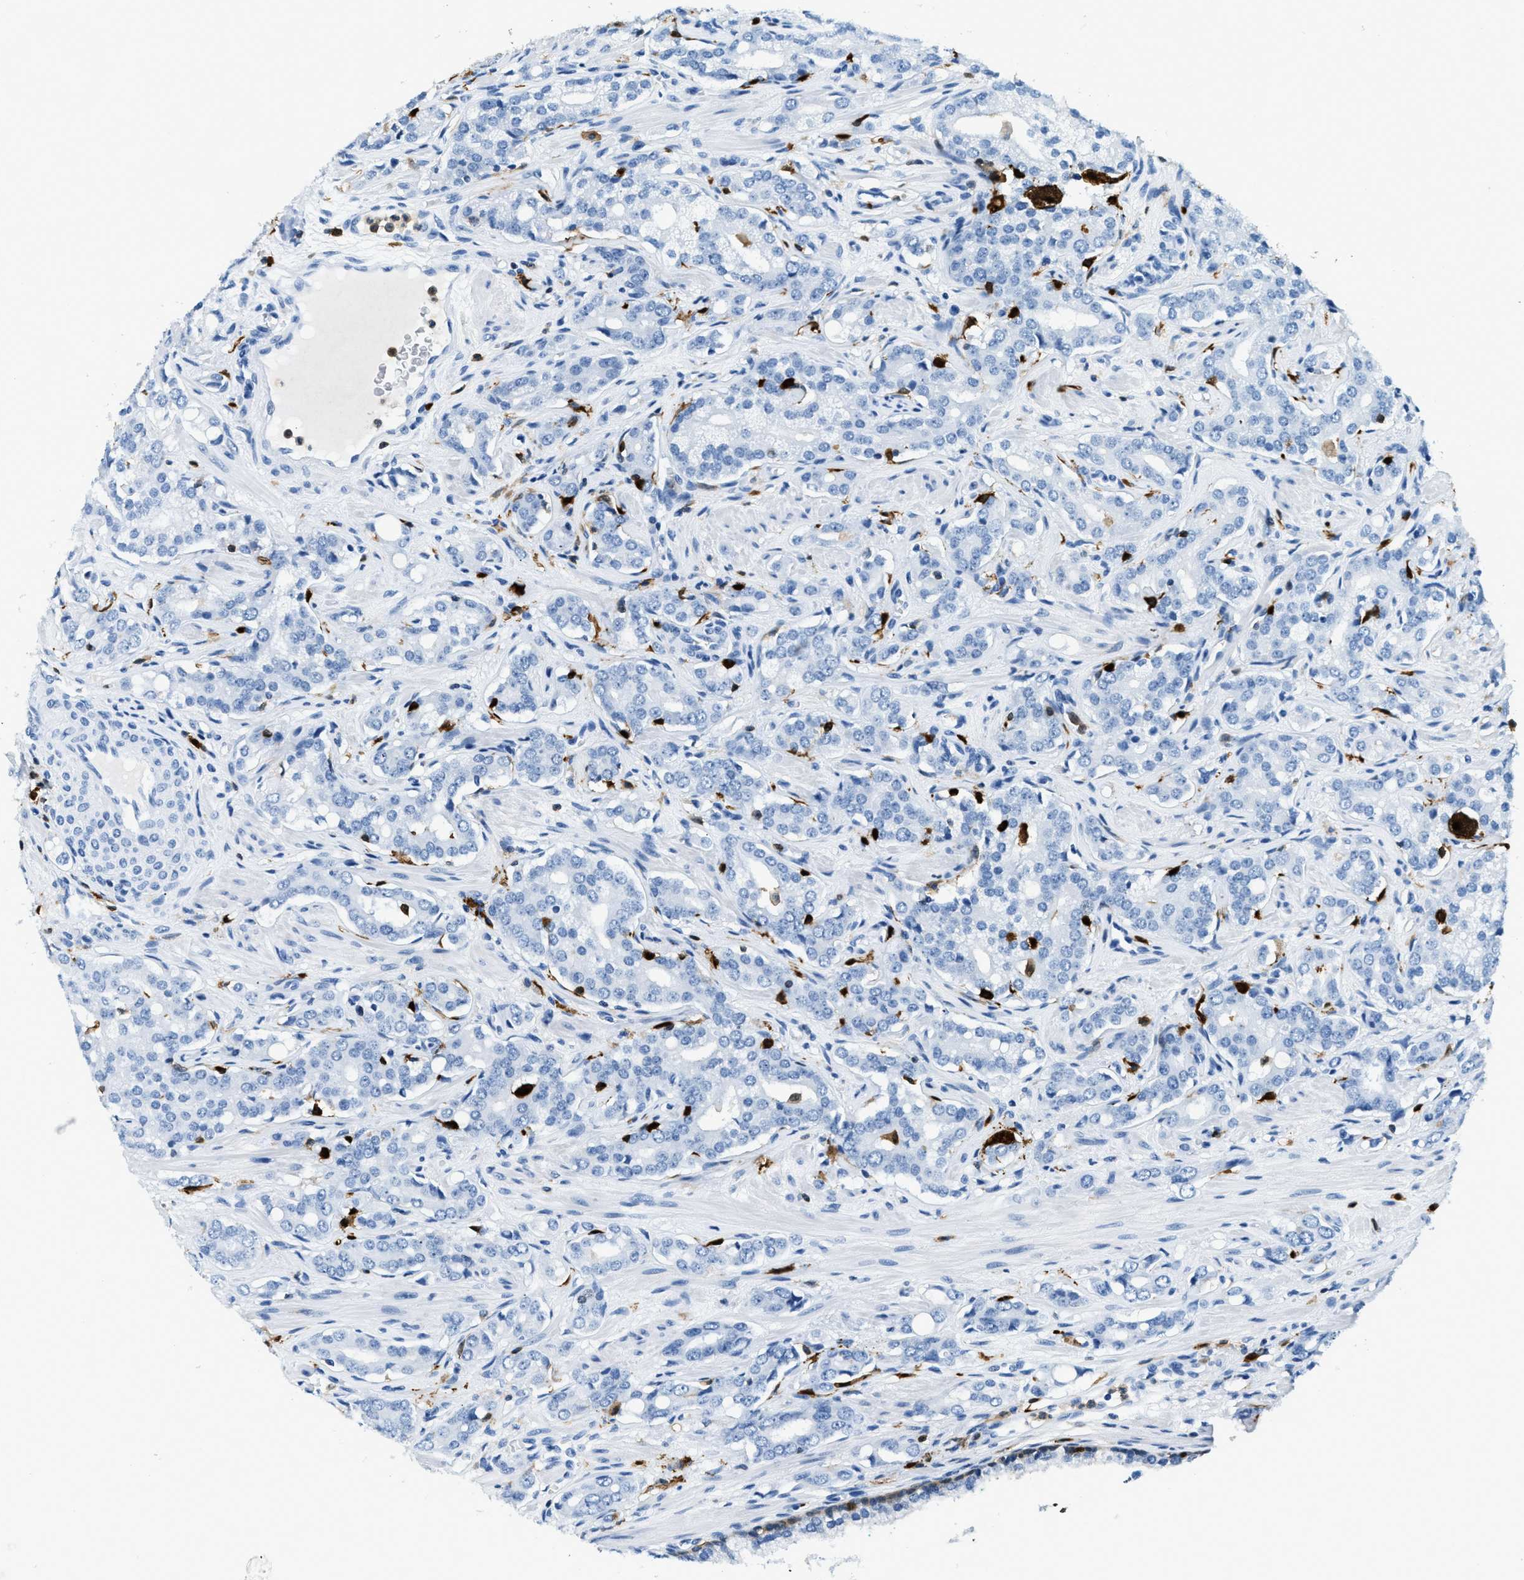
{"staining": {"intensity": "negative", "quantity": "none", "location": "none"}, "tissue": "prostate cancer", "cell_type": "Tumor cells", "image_type": "cancer", "snomed": [{"axis": "morphology", "description": "Adenocarcinoma, High grade"}, {"axis": "topography", "description": "Prostate"}], "caption": "This is an immunohistochemistry image of prostate cancer (adenocarcinoma (high-grade)). There is no staining in tumor cells.", "gene": "CAPG", "patient": {"sex": "male", "age": 52}}